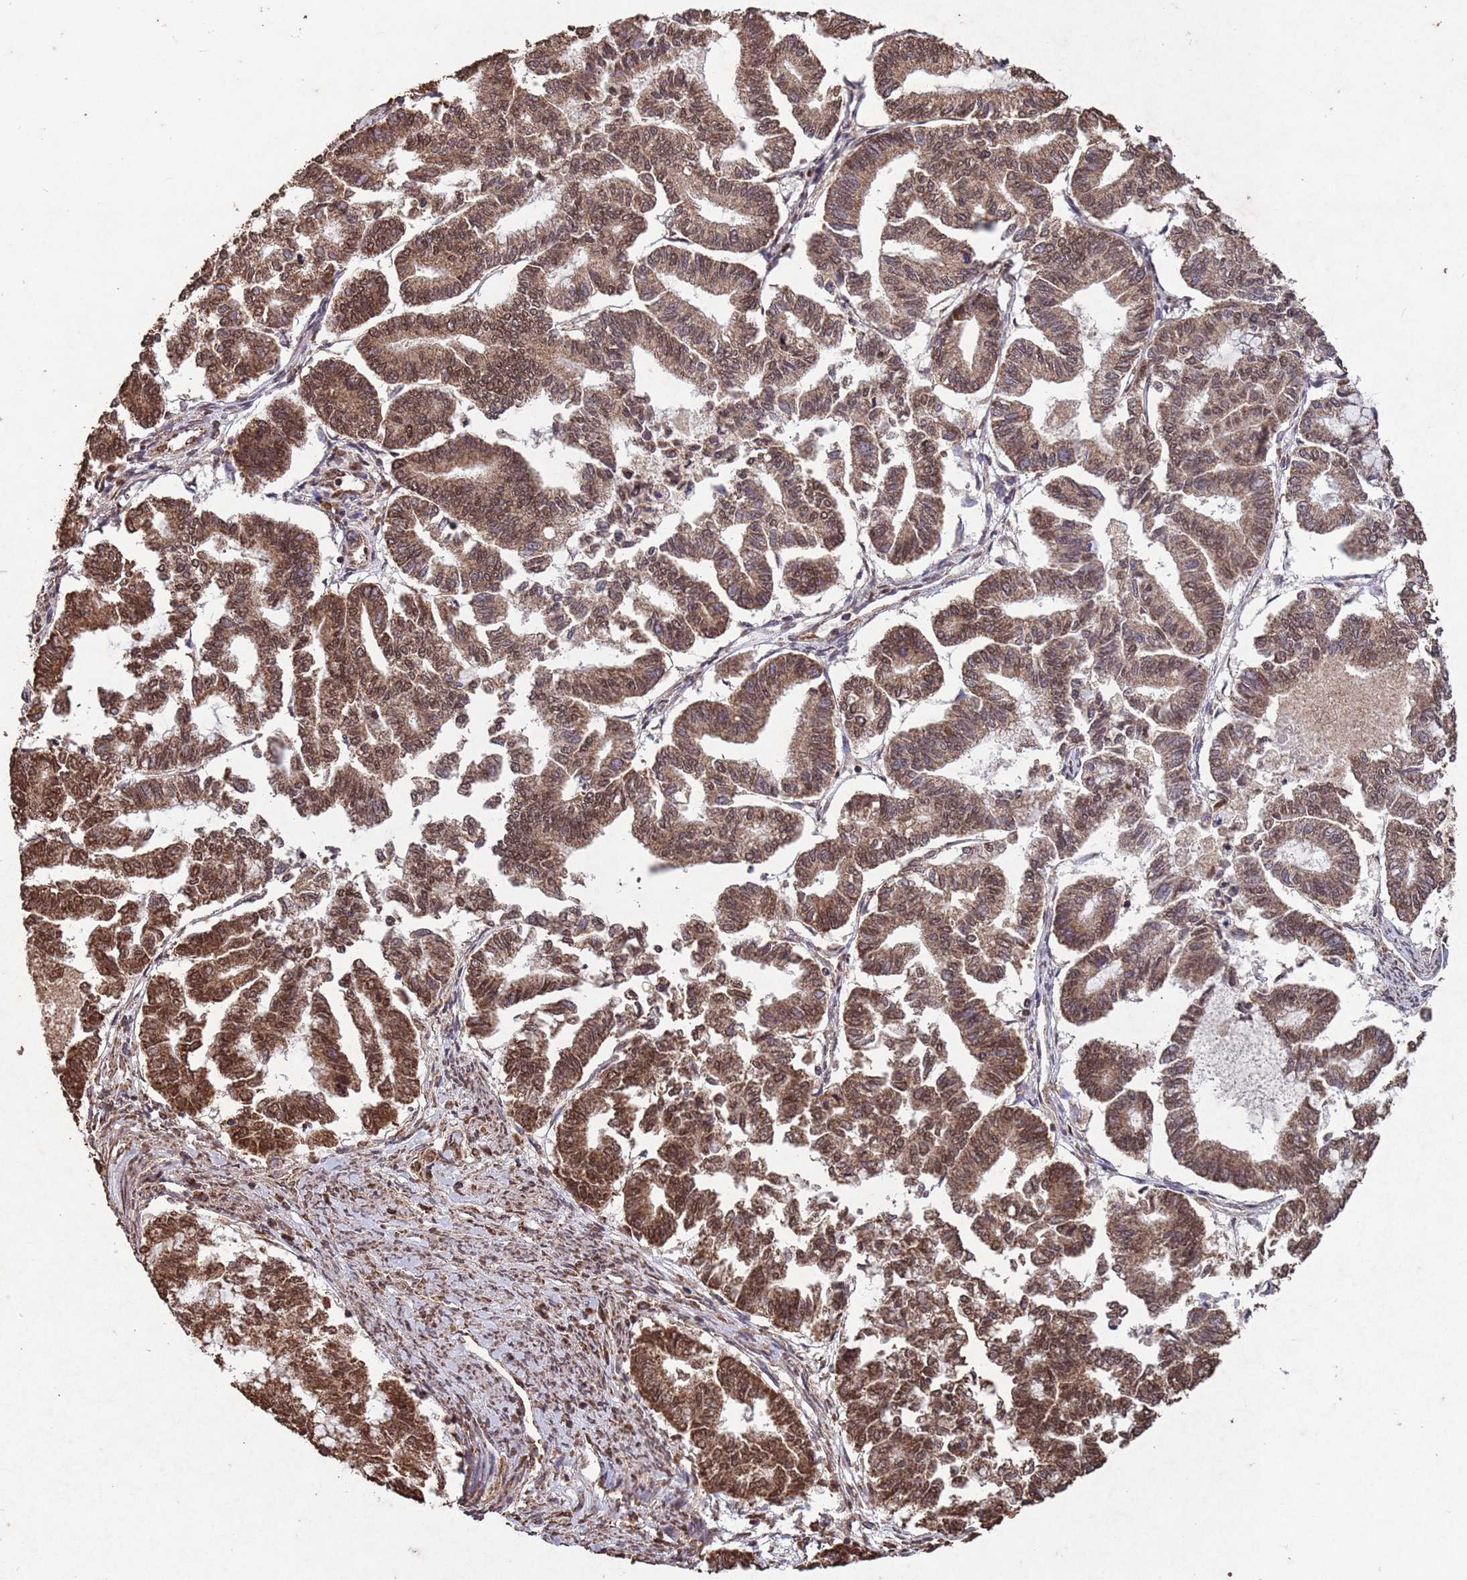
{"staining": {"intensity": "moderate", "quantity": ">75%", "location": "cytoplasmic/membranous,nuclear"}, "tissue": "endometrial cancer", "cell_type": "Tumor cells", "image_type": "cancer", "snomed": [{"axis": "morphology", "description": "Adenocarcinoma, NOS"}, {"axis": "topography", "description": "Endometrium"}], "caption": "Immunohistochemical staining of human adenocarcinoma (endometrial) shows medium levels of moderate cytoplasmic/membranous and nuclear expression in approximately >75% of tumor cells.", "gene": "HDAC10", "patient": {"sex": "female", "age": 79}}